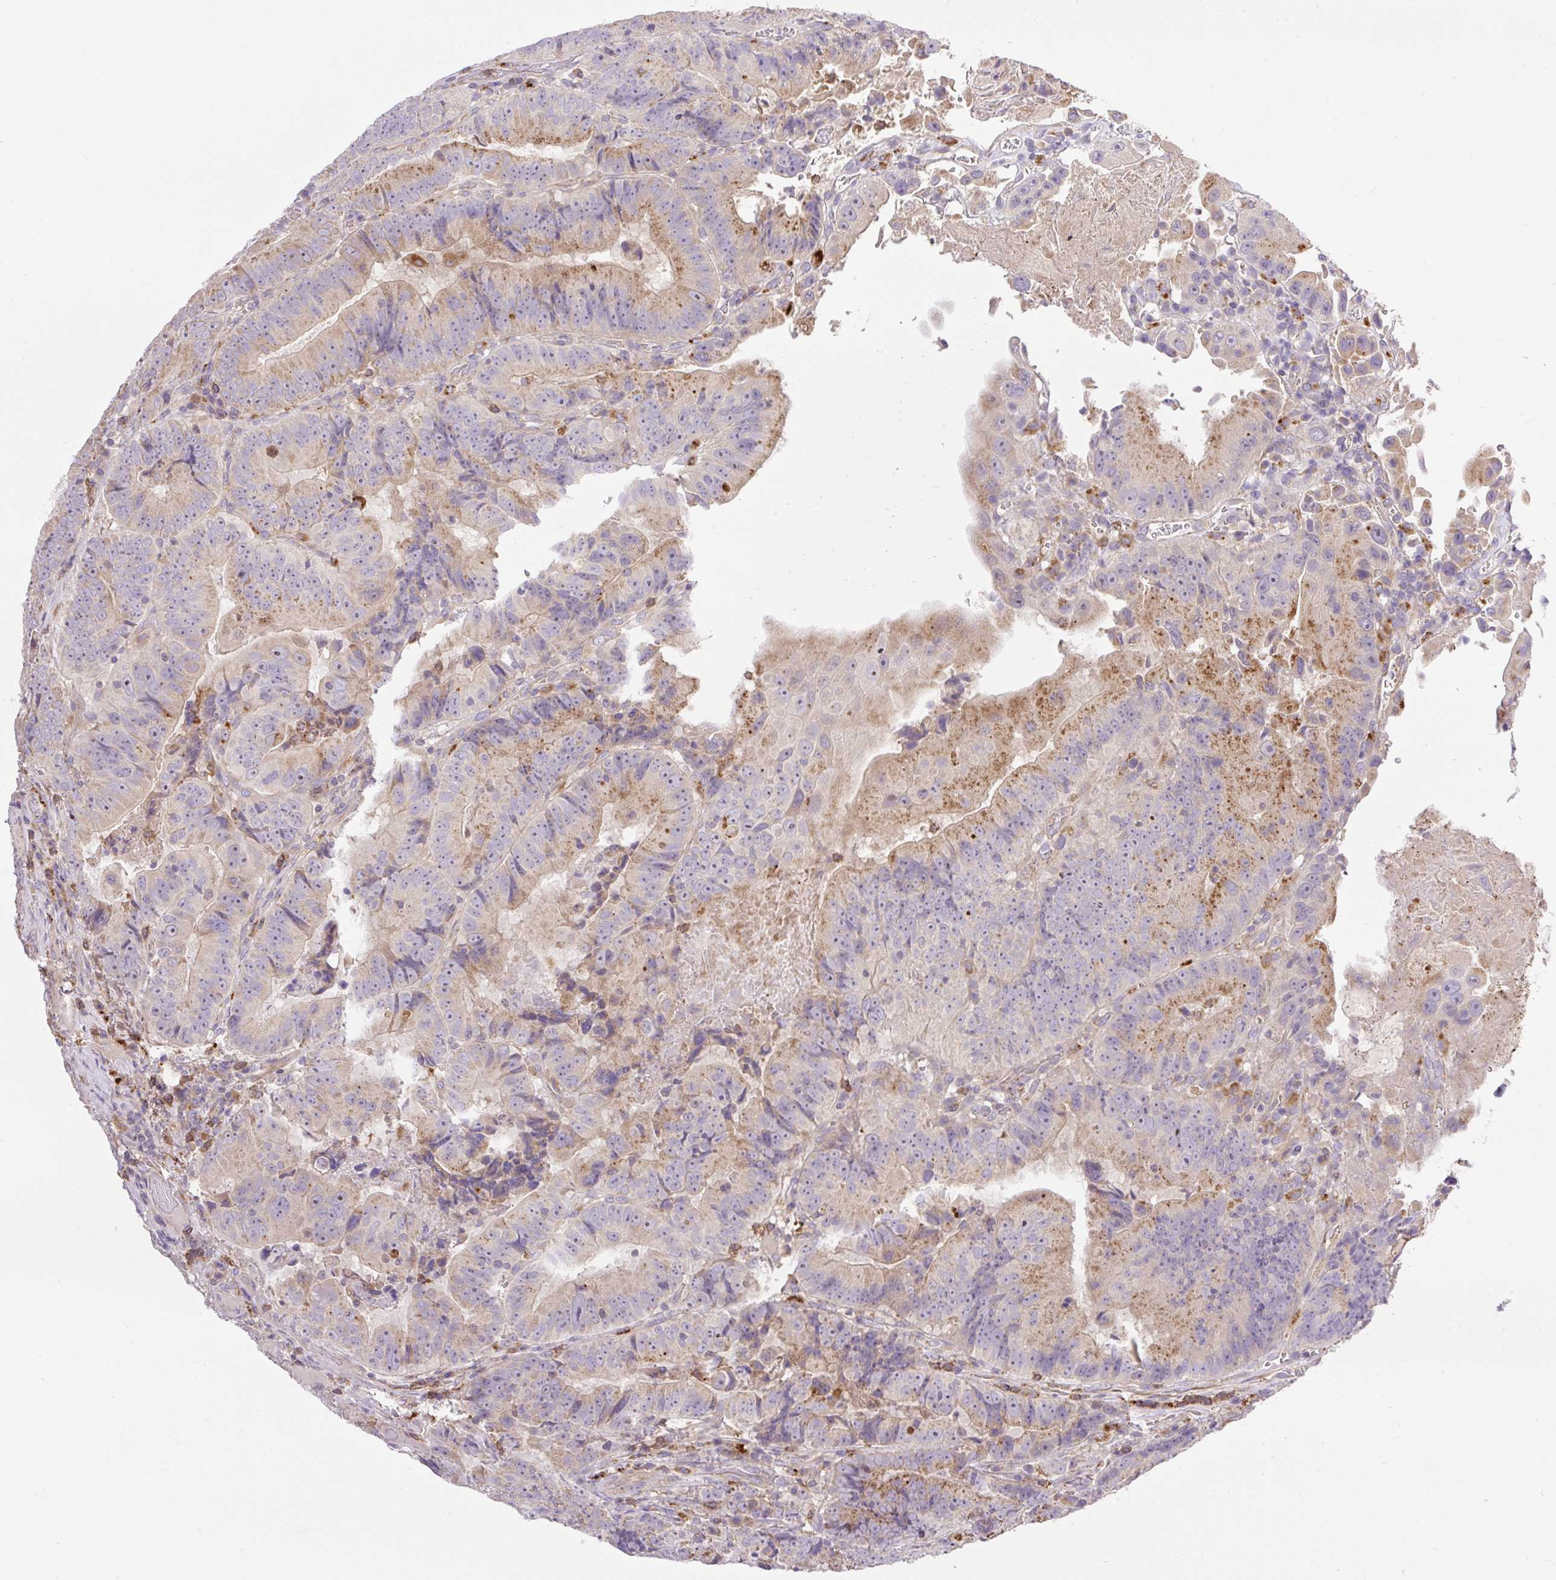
{"staining": {"intensity": "moderate", "quantity": "25%-75%", "location": "cytoplasmic/membranous"}, "tissue": "colorectal cancer", "cell_type": "Tumor cells", "image_type": "cancer", "snomed": [{"axis": "morphology", "description": "Adenocarcinoma, NOS"}, {"axis": "topography", "description": "Colon"}], "caption": "IHC histopathology image of neoplastic tissue: colorectal cancer (adenocarcinoma) stained using immunohistochemistry shows medium levels of moderate protein expression localized specifically in the cytoplasmic/membranous of tumor cells, appearing as a cytoplasmic/membranous brown color.", "gene": "HEXB", "patient": {"sex": "female", "age": 86}}